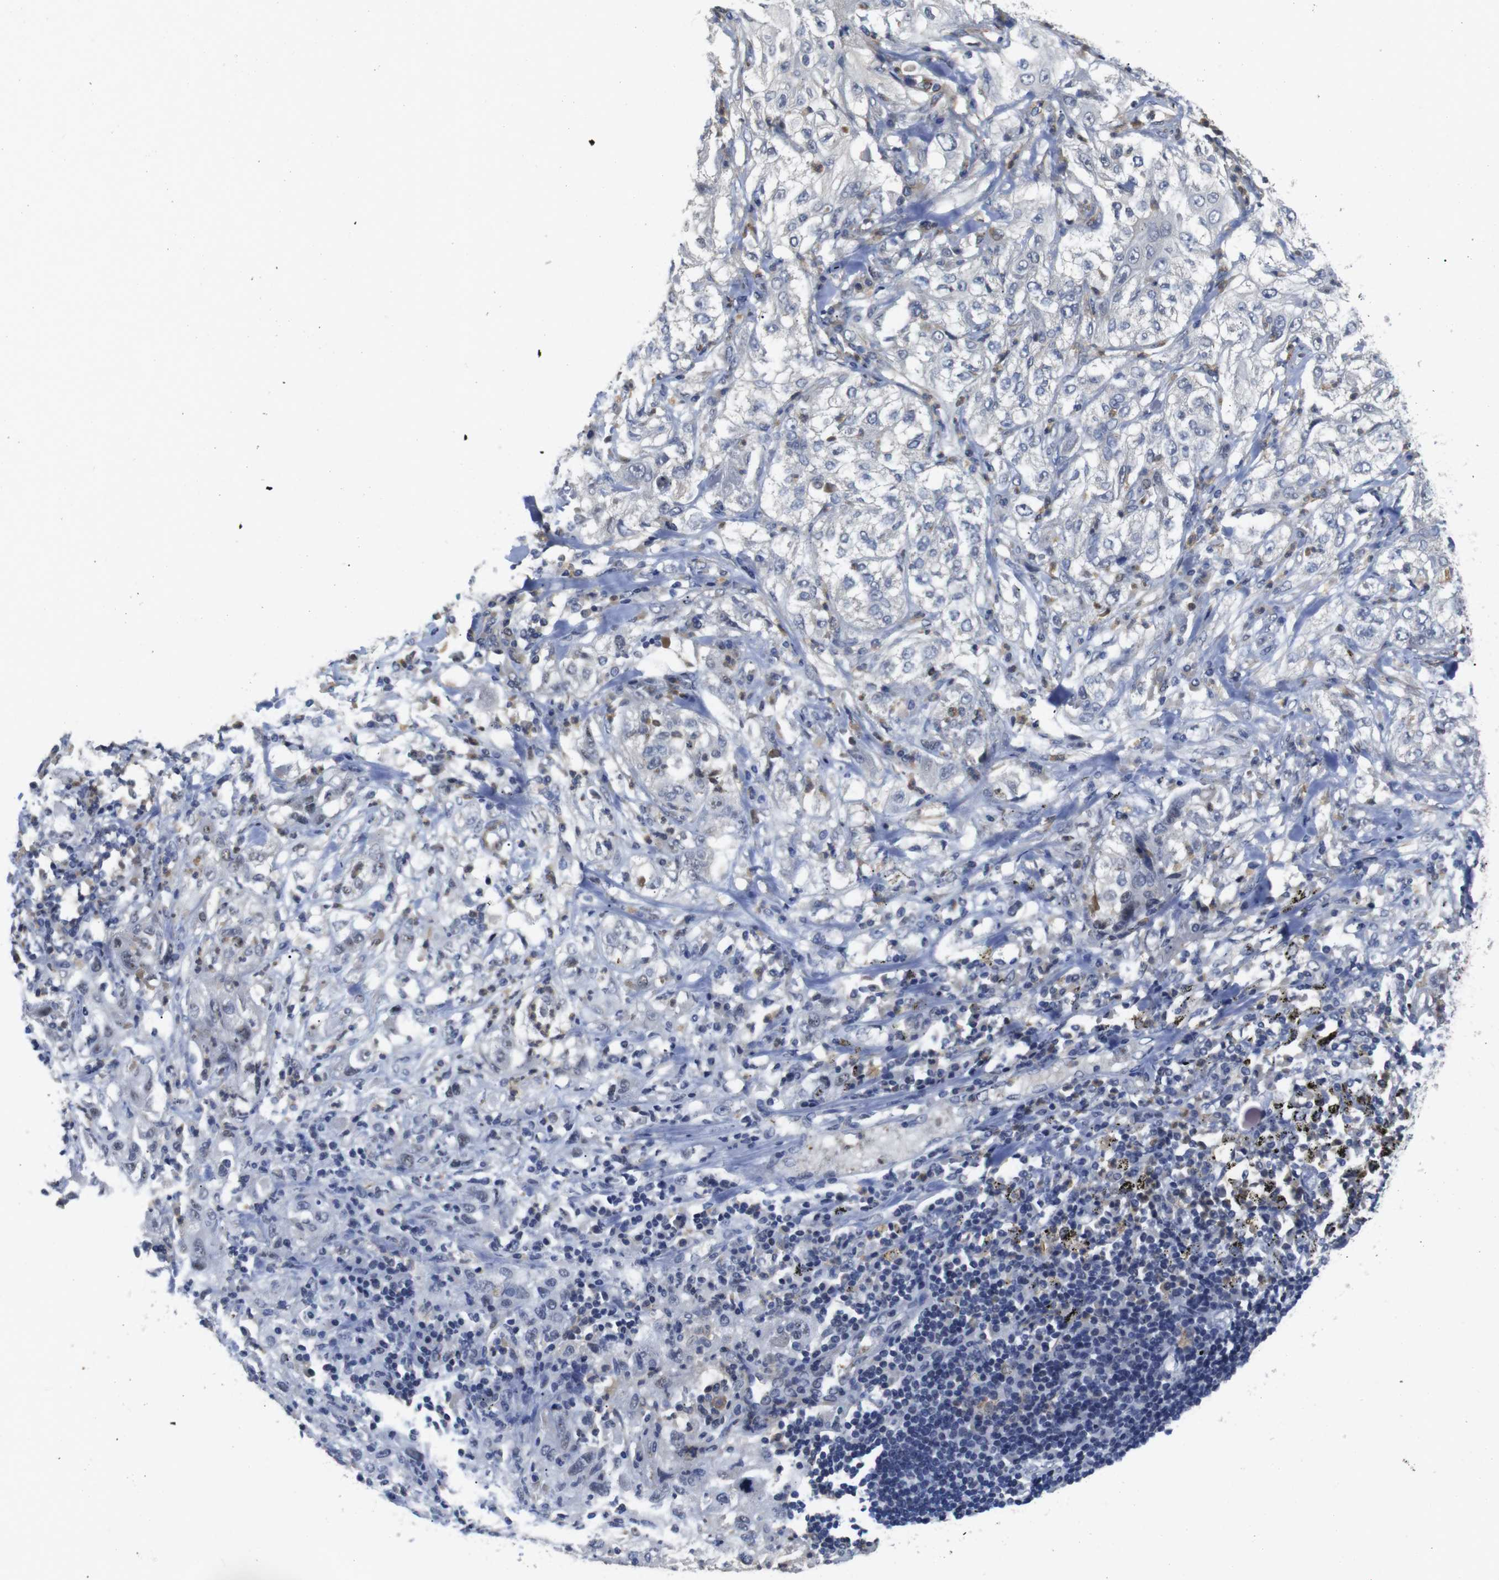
{"staining": {"intensity": "negative", "quantity": "none", "location": "none"}, "tissue": "lung cancer", "cell_type": "Tumor cells", "image_type": "cancer", "snomed": [{"axis": "morphology", "description": "Inflammation, NOS"}, {"axis": "morphology", "description": "Squamous cell carcinoma, NOS"}, {"axis": "topography", "description": "Lymph node"}, {"axis": "topography", "description": "Soft tissue"}, {"axis": "topography", "description": "Lung"}], "caption": "Human lung cancer (squamous cell carcinoma) stained for a protein using IHC exhibits no positivity in tumor cells.", "gene": "FNTA", "patient": {"sex": "male", "age": 66}}